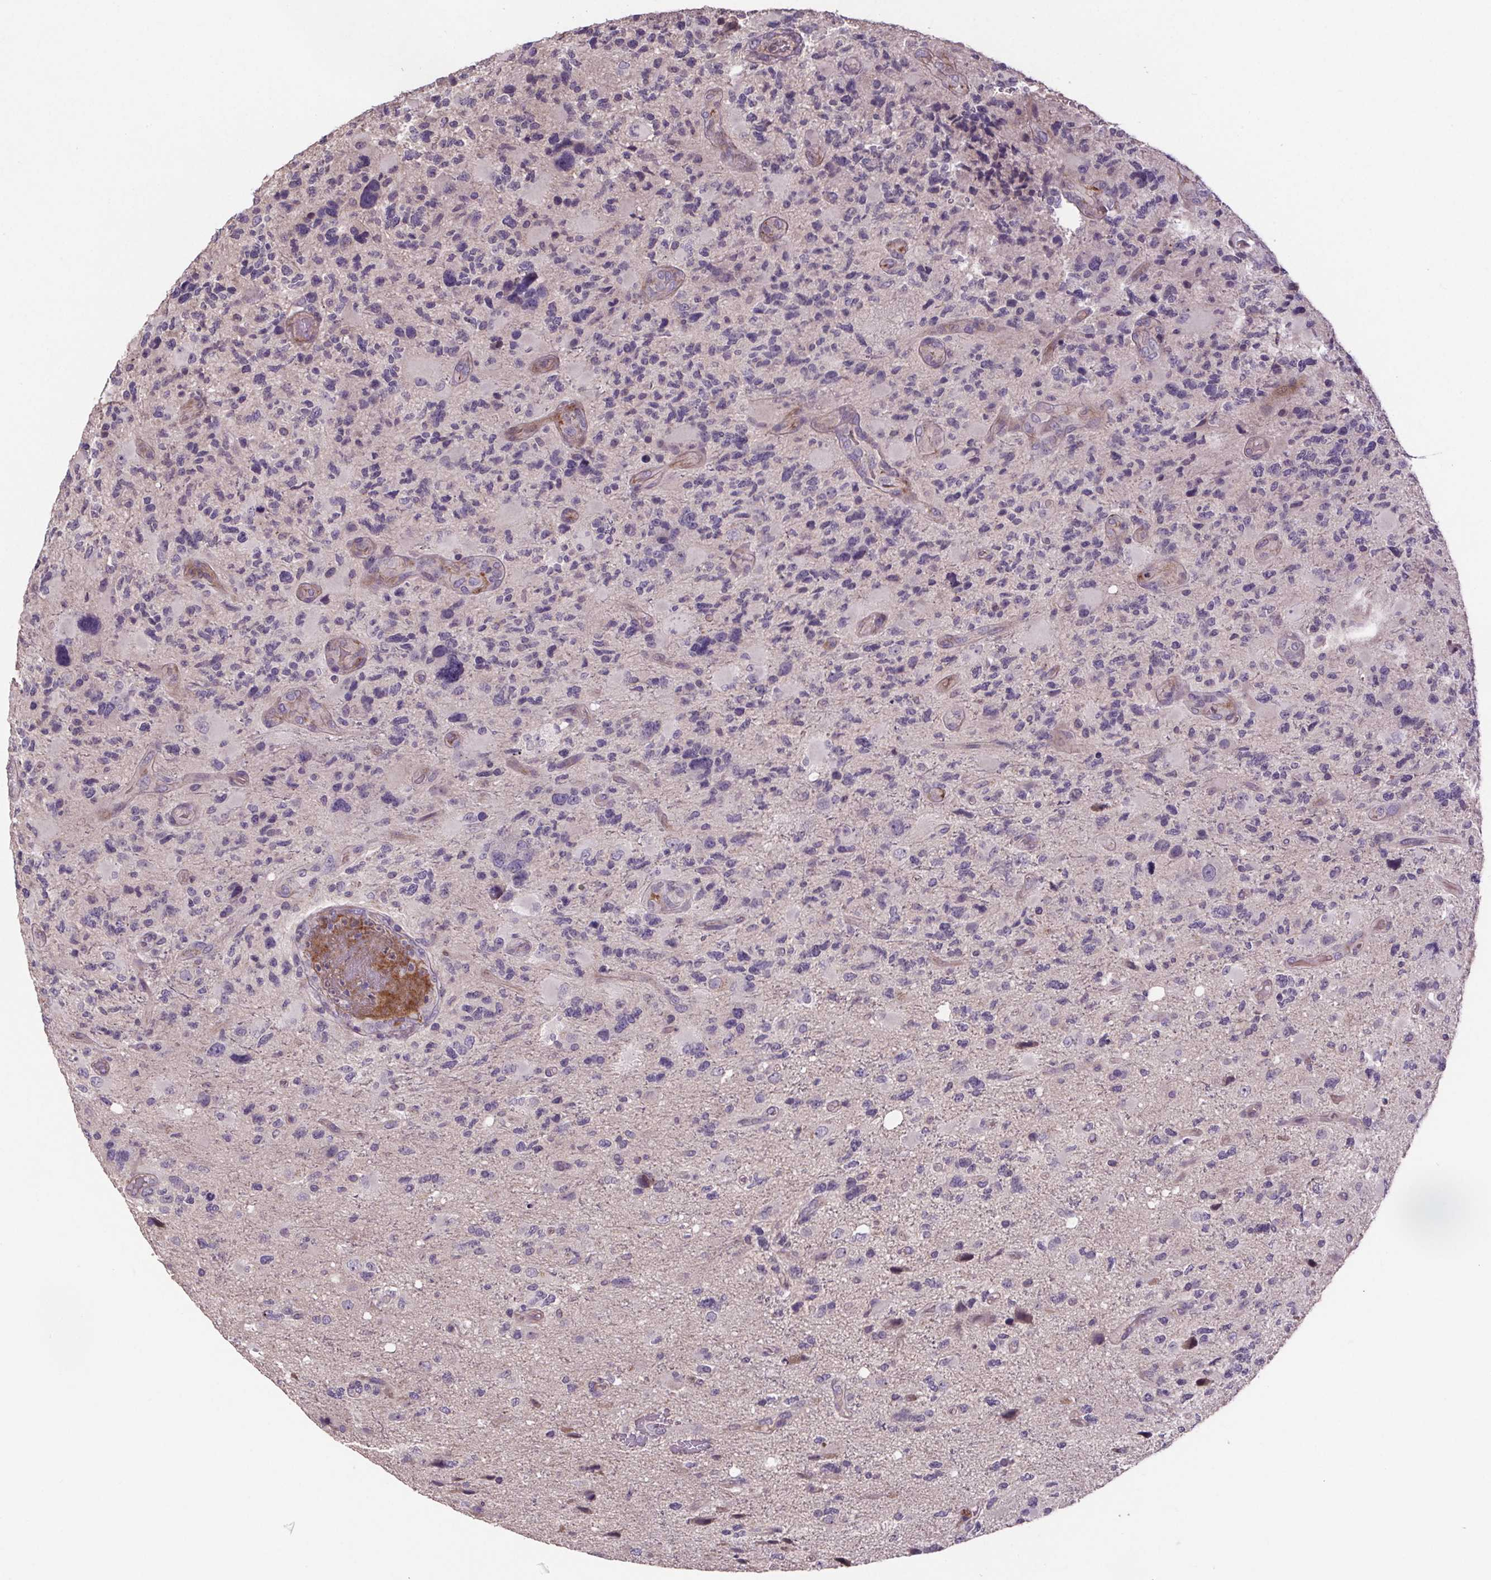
{"staining": {"intensity": "negative", "quantity": "none", "location": "none"}, "tissue": "glioma", "cell_type": "Tumor cells", "image_type": "cancer", "snomed": [{"axis": "morphology", "description": "Glioma, malignant, High grade"}, {"axis": "topography", "description": "Brain"}], "caption": "This histopathology image is of malignant glioma (high-grade) stained with immunohistochemistry (IHC) to label a protein in brown with the nuclei are counter-stained blue. There is no expression in tumor cells.", "gene": "CLN3", "patient": {"sex": "female", "age": 71}}